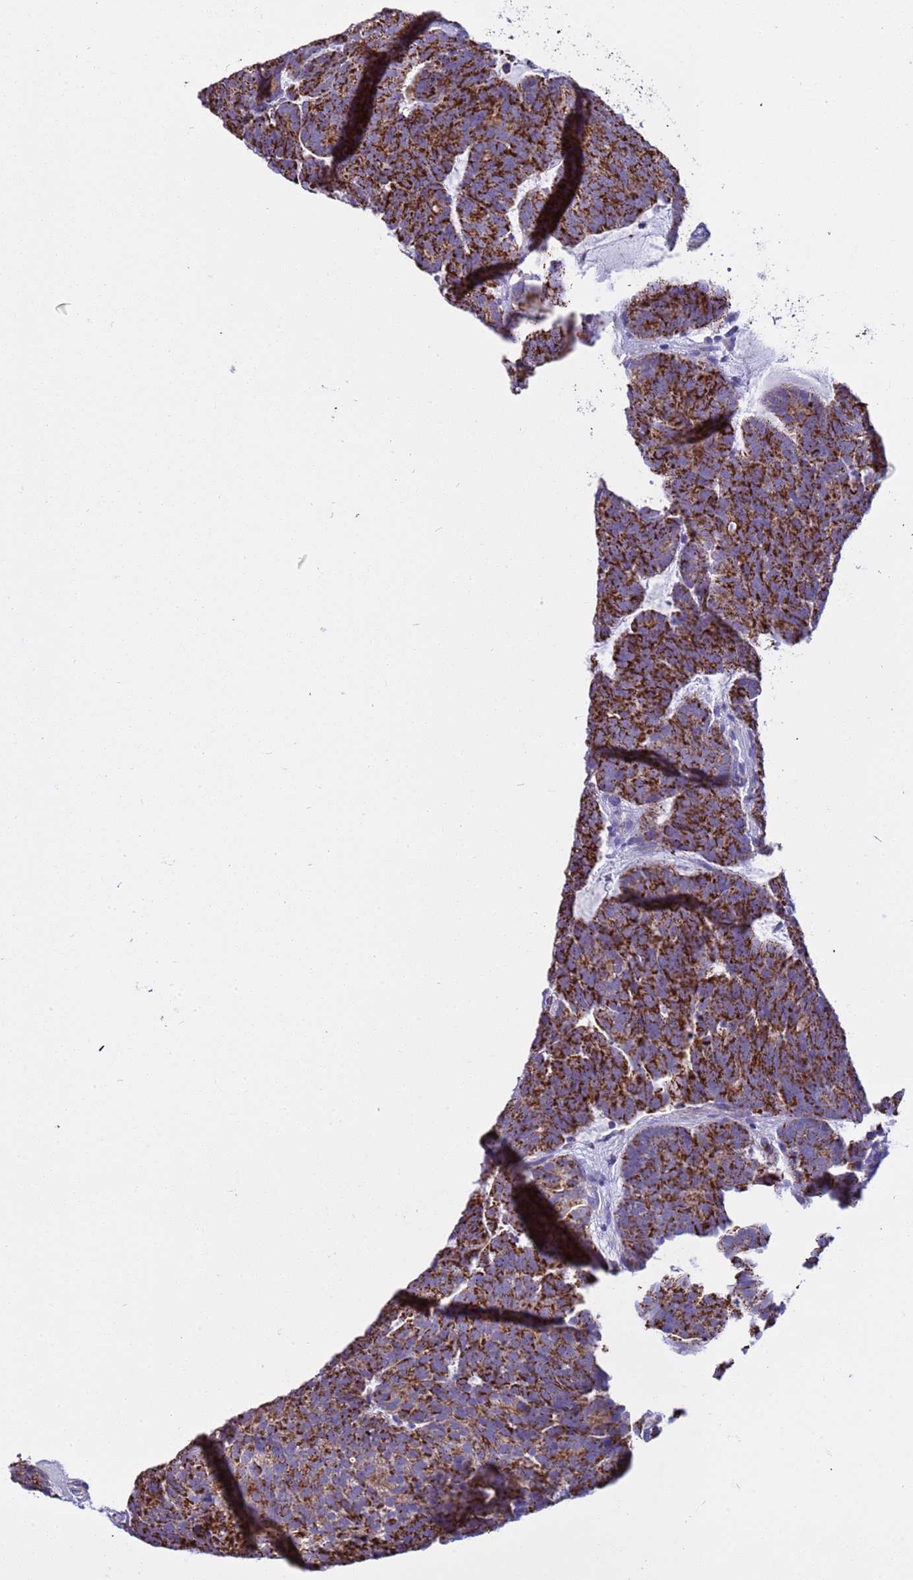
{"staining": {"intensity": "strong", "quantity": ">75%", "location": "cytoplasmic/membranous"}, "tissue": "head and neck cancer", "cell_type": "Tumor cells", "image_type": "cancer", "snomed": [{"axis": "morphology", "description": "Adenocarcinoma, NOS"}, {"axis": "topography", "description": "Head-Neck"}], "caption": "This micrograph exhibits IHC staining of head and neck cancer (adenocarcinoma), with high strong cytoplasmic/membranous positivity in approximately >75% of tumor cells.", "gene": "RNF165", "patient": {"sex": "female", "age": 81}}